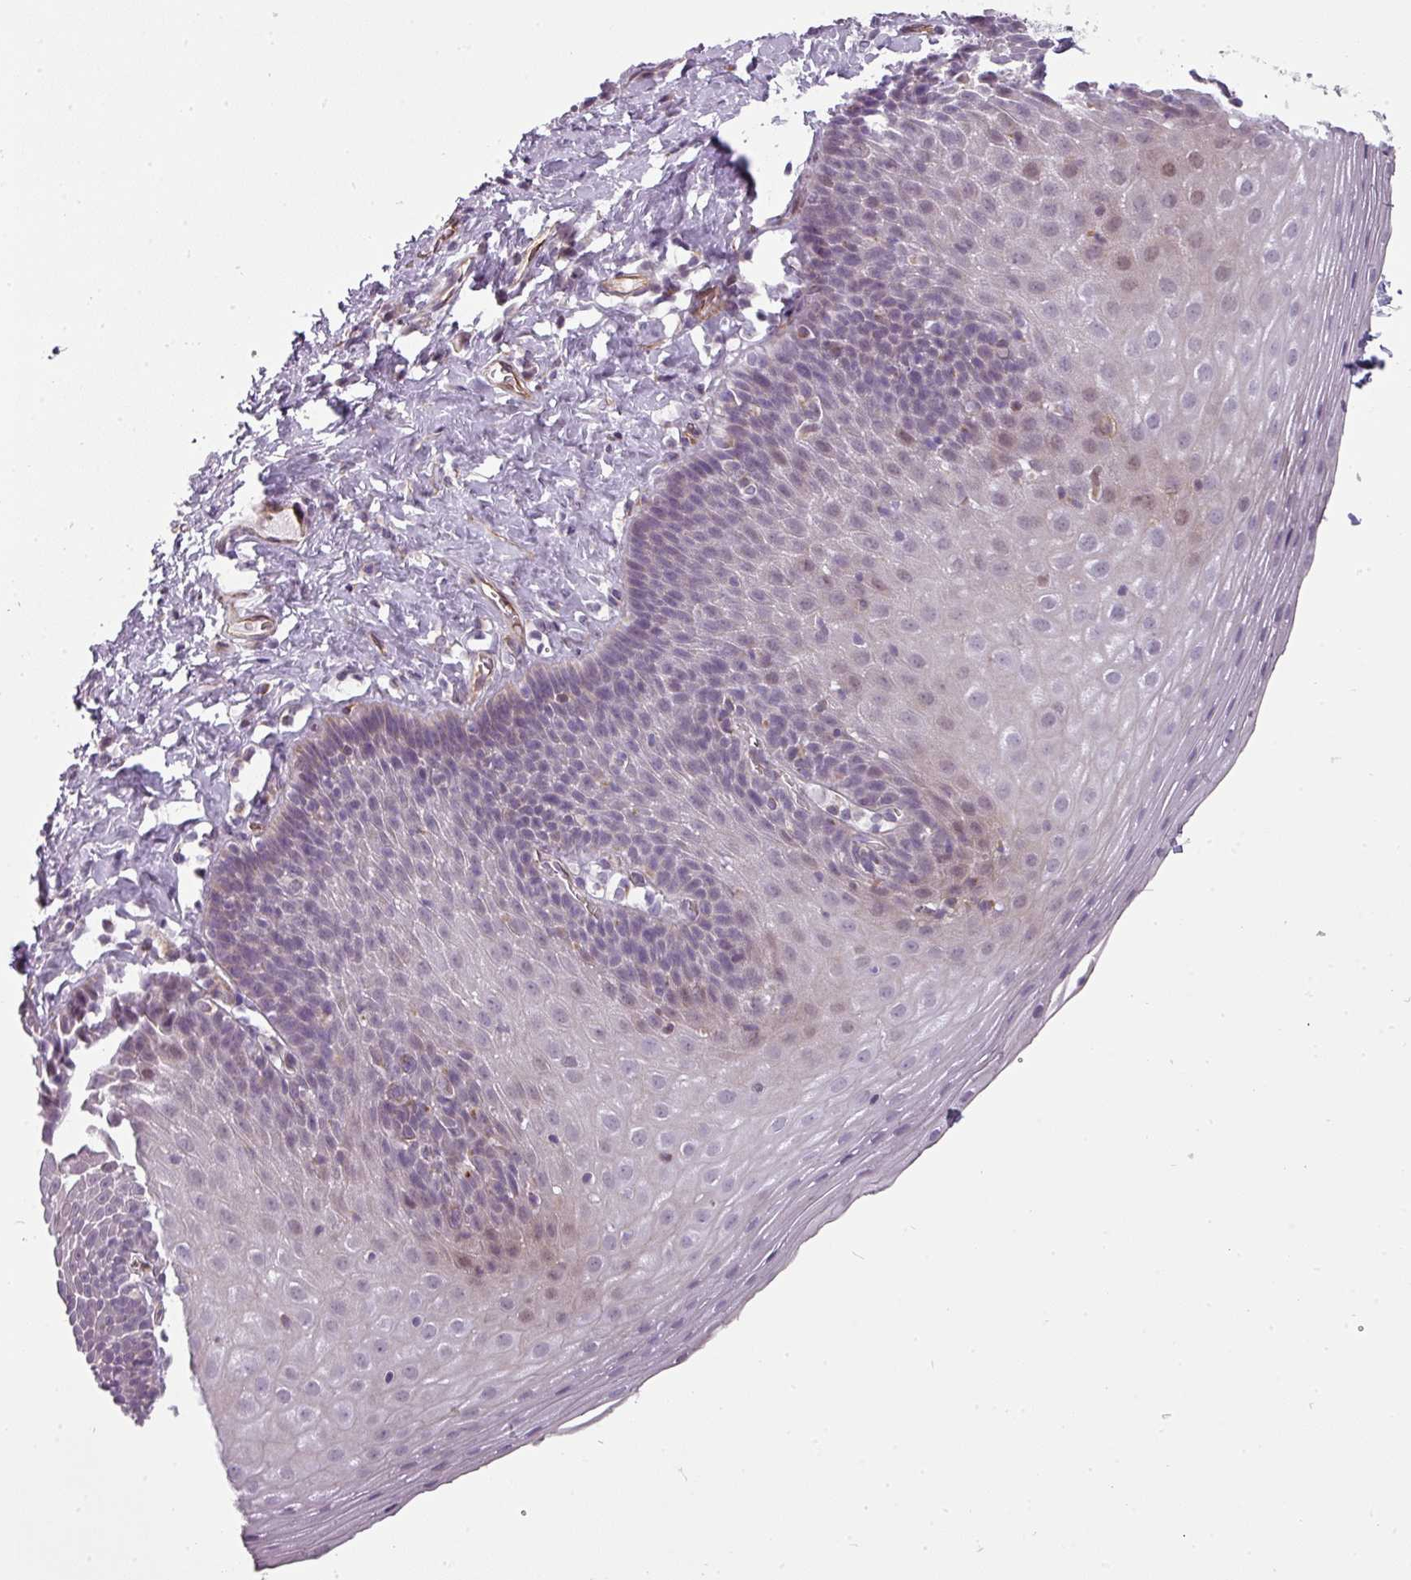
{"staining": {"intensity": "weak", "quantity": "<25%", "location": "nuclear"}, "tissue": "esophagus", "cell_type": "Squamous epithelial cells", "image_type": "normal", "snomed": [{"axis": "morphology", "description": "Normal tissue, NOS"}, {"axis": "topography", "description": "Esophagus"}], "caption": "IHC micrograph of normal esophagus: human esophagus stained with DAB reveals no significant protein expression in squamous epithelial cells. (DAB immunohistochemistry (IHC) with hematoxylin counter stain).", "gene": "CHRDL1", "patient": {"sex": "female", "age": 61}}